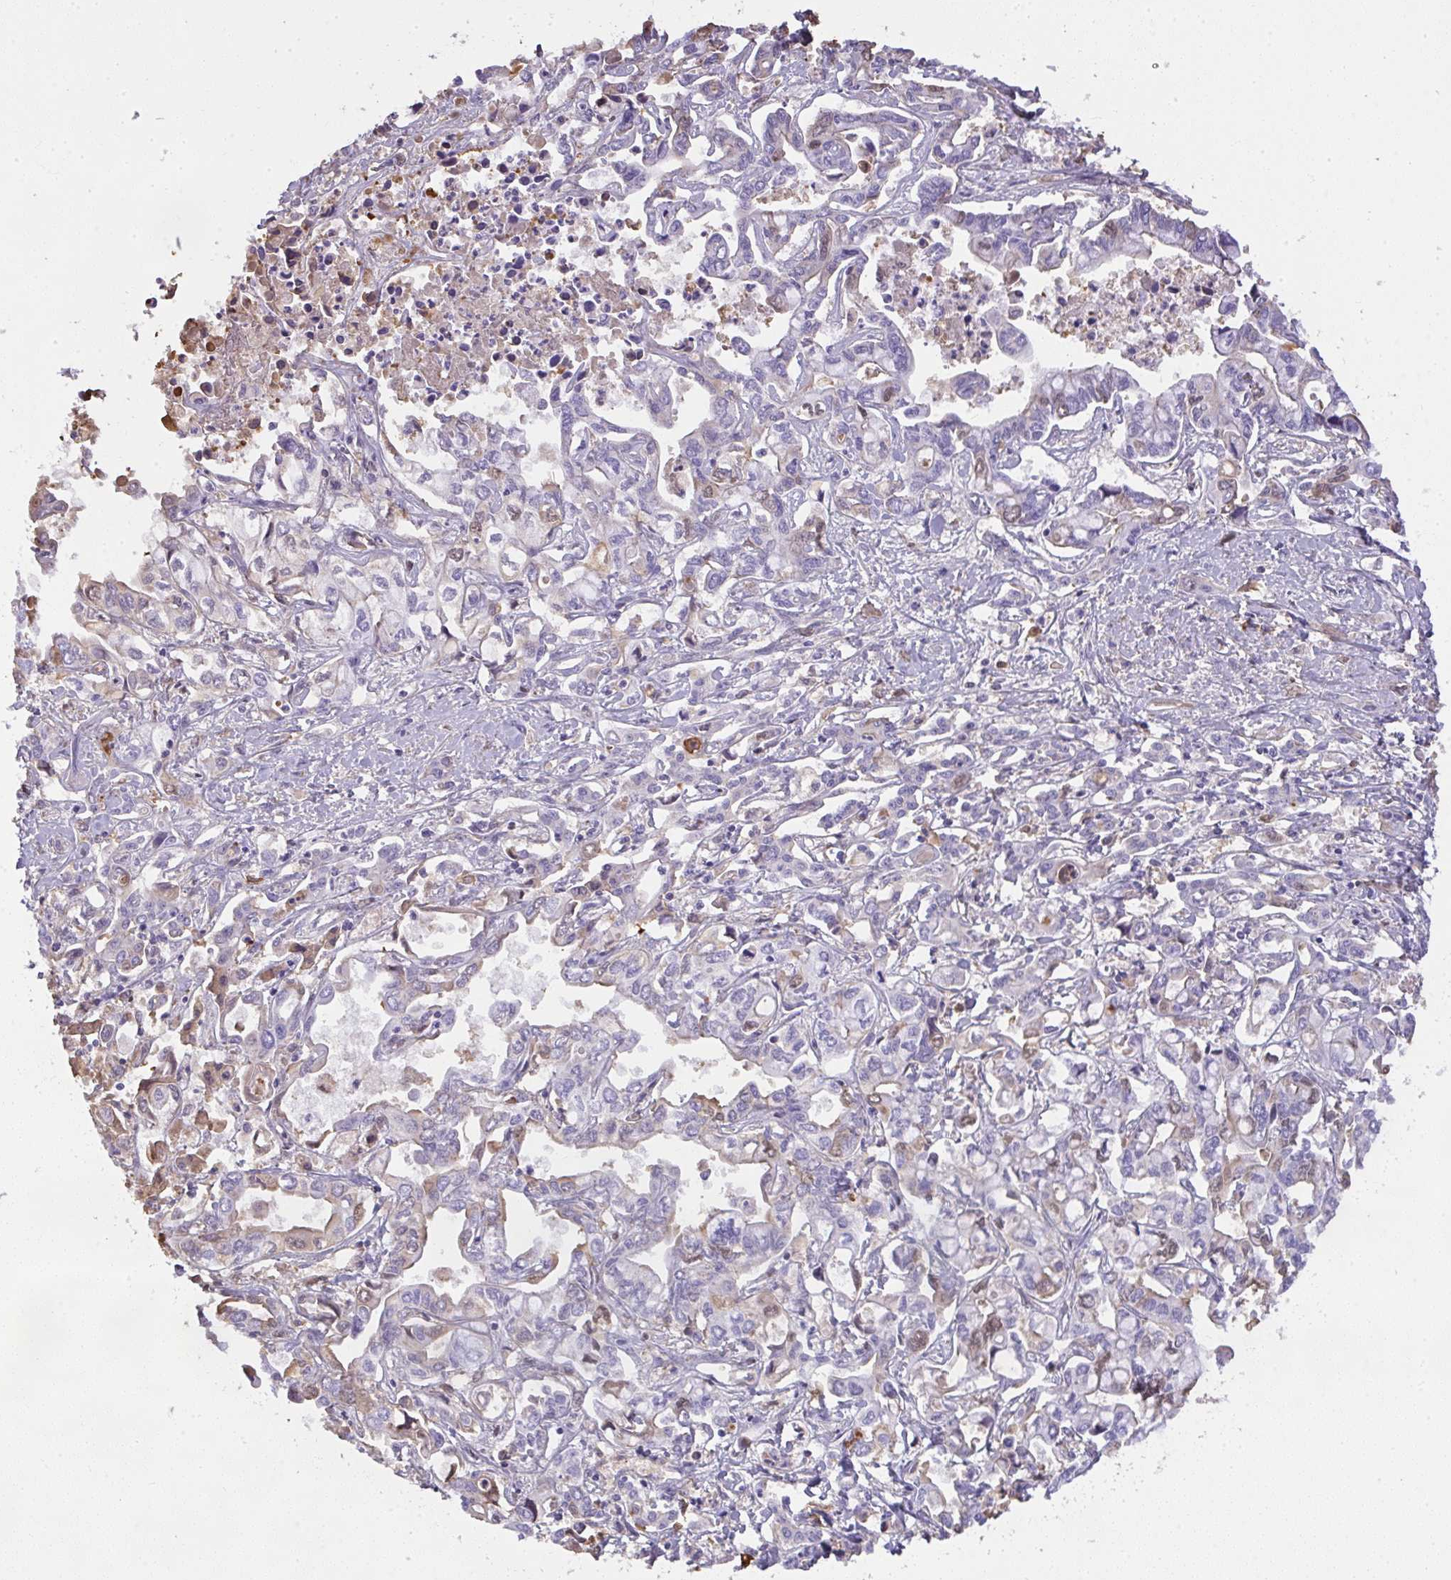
{"staining": {"intensity": "negative", "quantity": "none", "location": "none"}, "tissue": "liver cancer", "cell_type": "Tumor cells", "image_type": "cancer", "snomed": [{"axis": "morphology", "description": "Cholangiocarcinoma"}, {"axis": "topography", "description": "Liver"}], "caption": "The photomicrograph reveals no staining of tumor cells in cholangiocarcinoma (liver).", "gene": "SMYD5", "patient": {"sex": "female", "age": 64}}